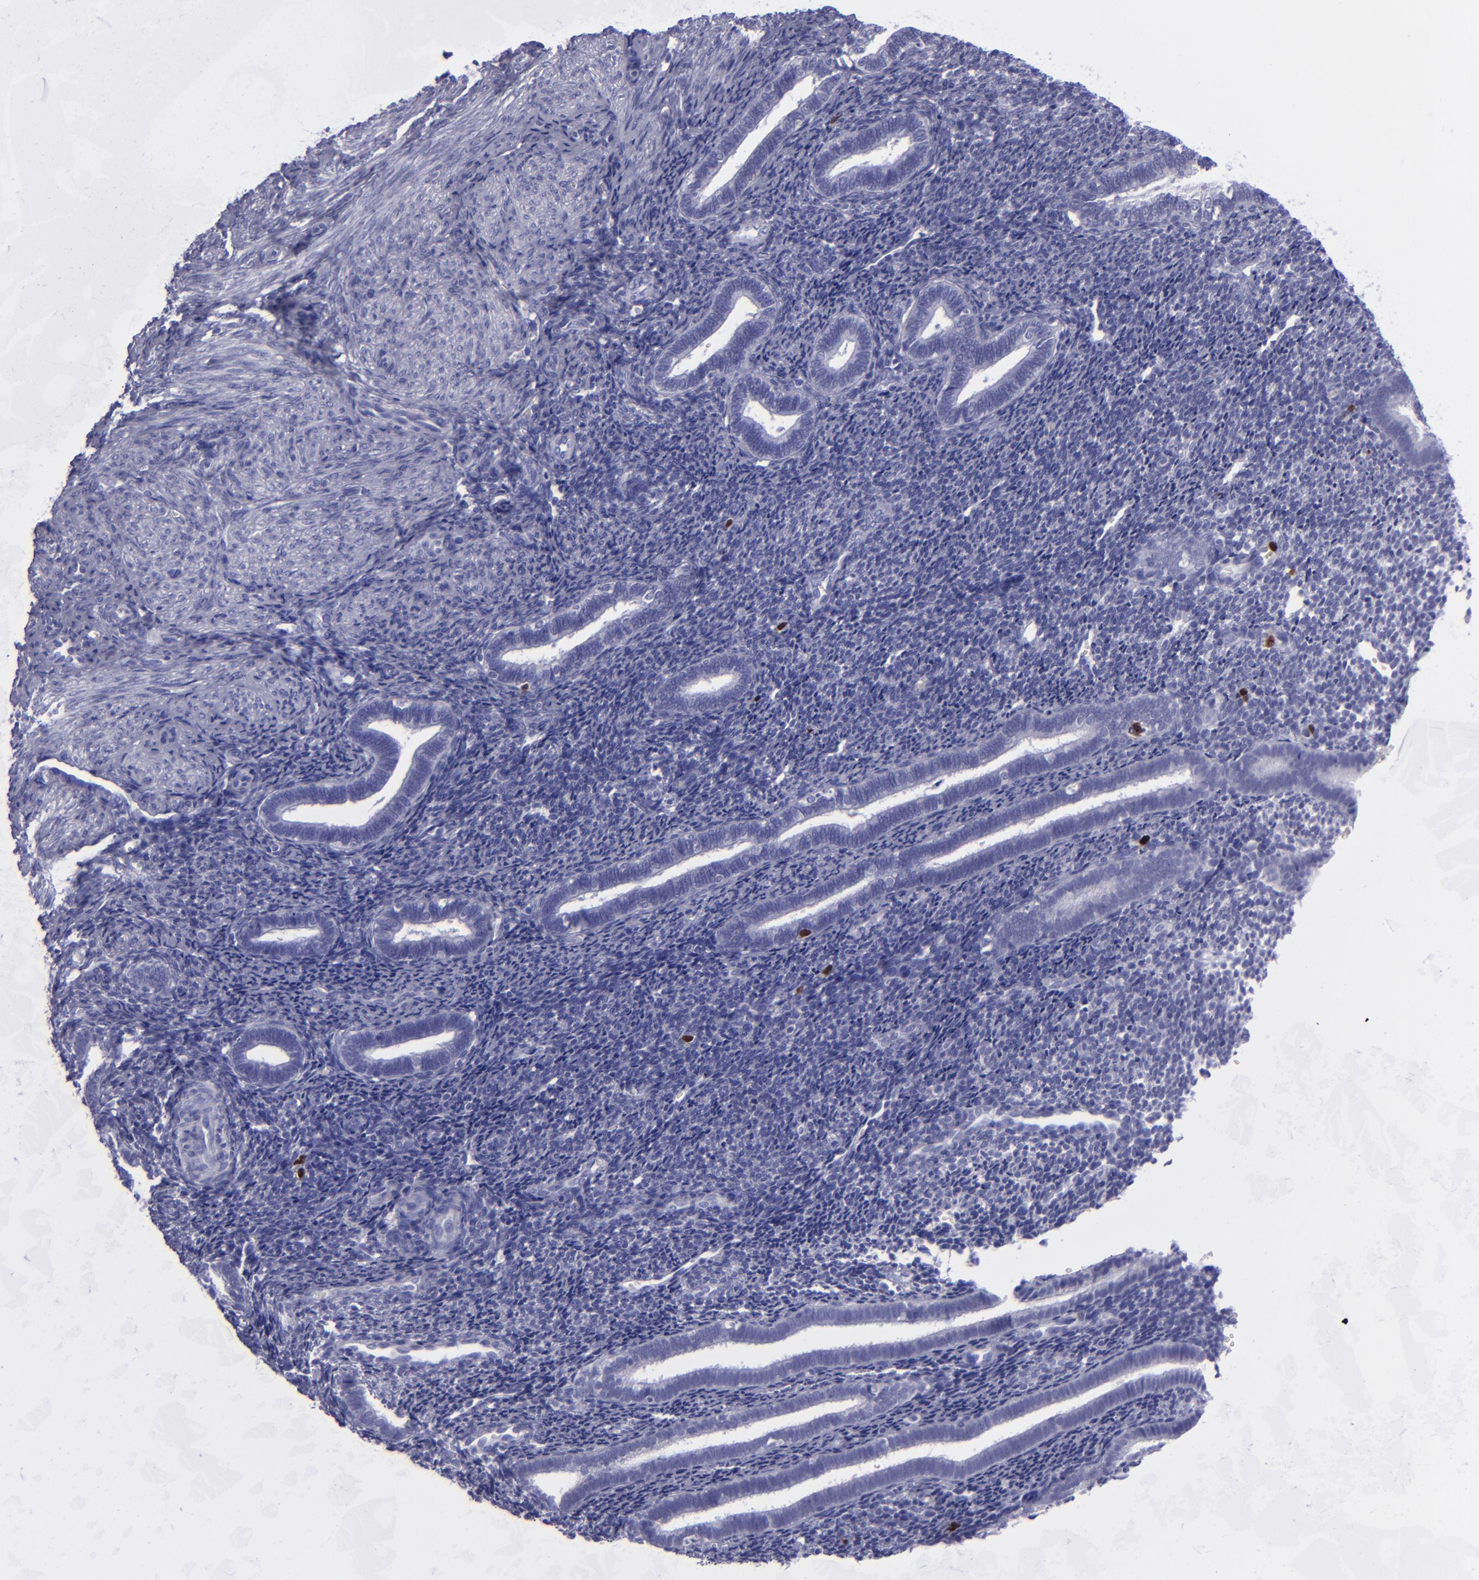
{"staining": {"intensity": "strong", "quantity": "<25%", "location": "nuclear"}, "tissue": "endometrium", "cell_type": "Cells in endometrial stroma", "image_type": "normal", "snomed": [{"axis": "morphology", "description": "Normal tissue, NOS"}, {"axis": "topography", "description": "Endometrium"}], "caption": "A histopathology image of endometrium stained for a protein reveals strong nuclear brown staining in cells in endometrial stroma. The protein of interest is shown in brown color, while the nuclei are stained blue.", "gene": "TOP2A", "patient": {"sex": "female", "age": 27}}